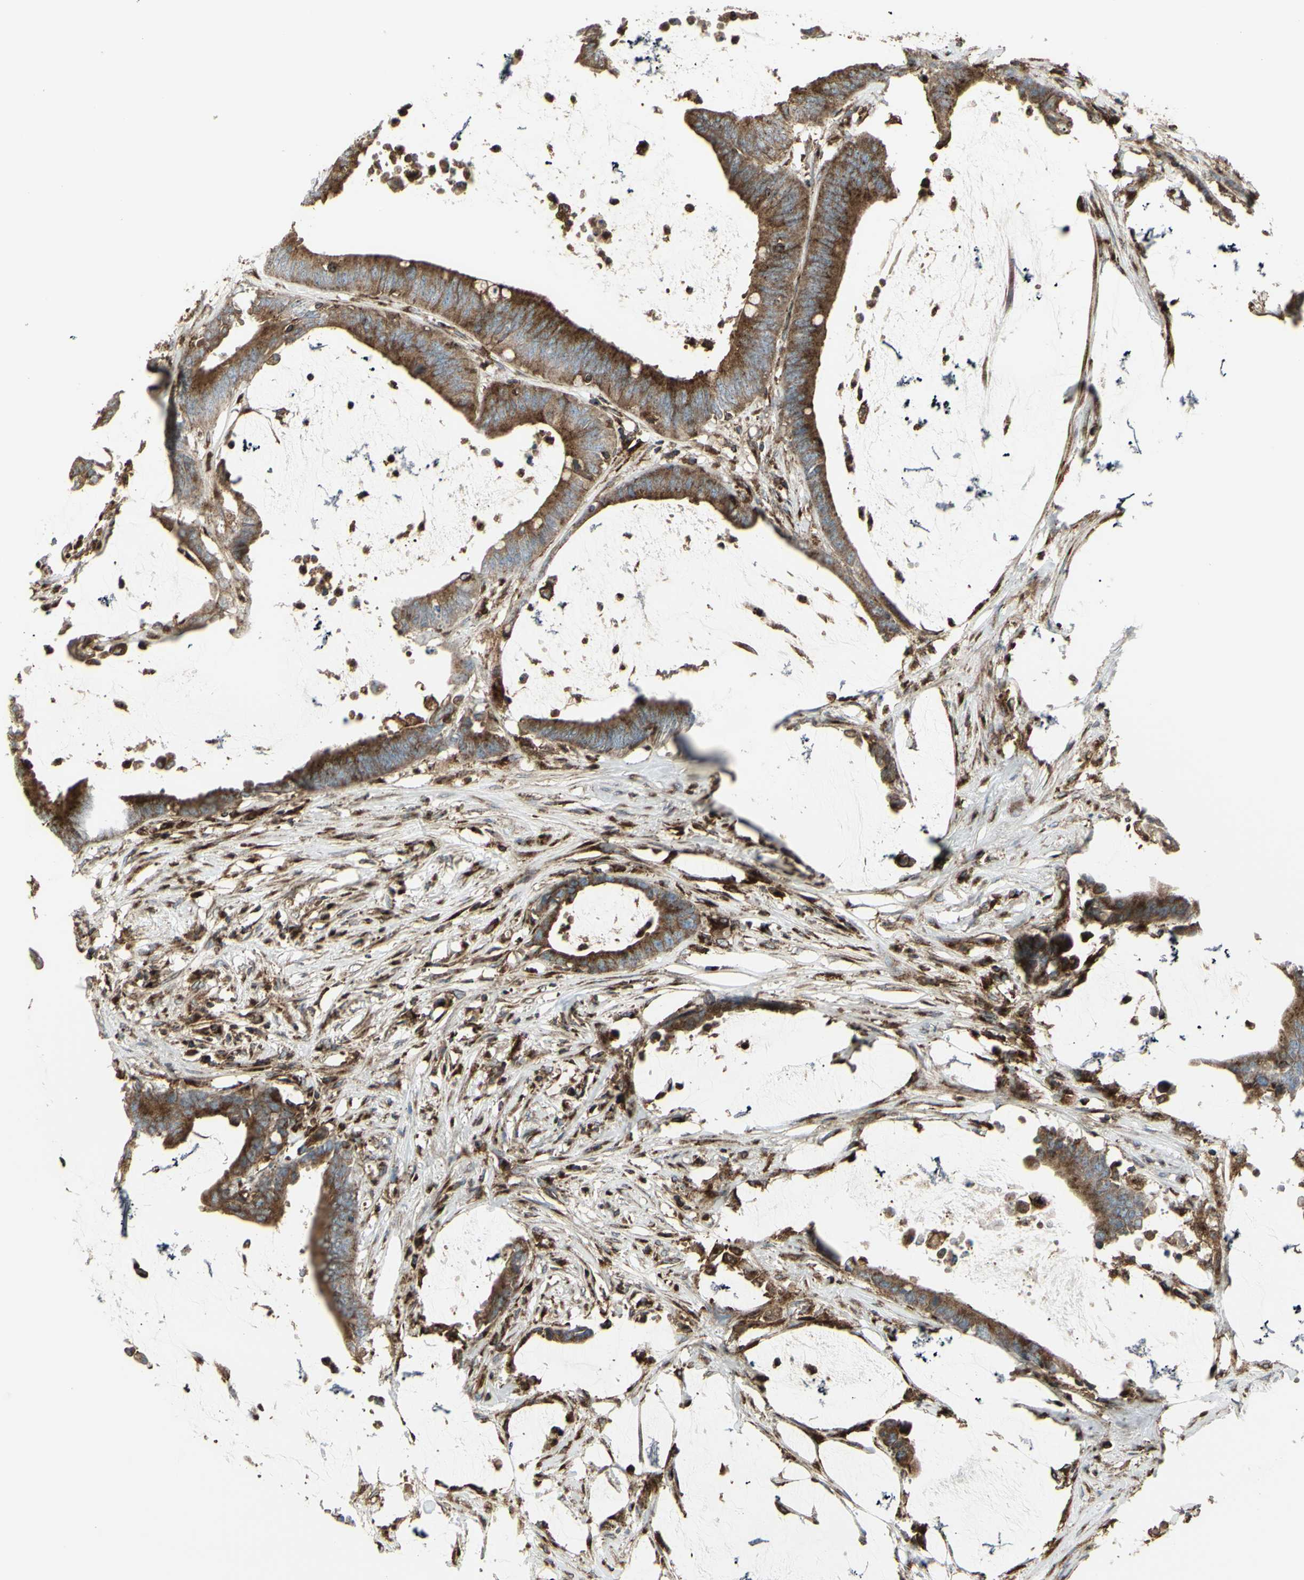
{"staining": {"intensity": "strong", "quantity": ">75%", "location": "cytoplasmic/membranous"}, "tissue": "colorectal cancer", "cell_type": "Tumor cells", "image_type": "cancer", "snomed": [{"axis": "morphology", "description": "Adenocarcinoma, NOS"}, {"axis": "topography", "description": "Rectum"}], "caption": "Protein expression analysis of adenocarcinoma (colorectal) reveals strong cytoplasmic/membranous expression in approximately >75% of tumor cells.", "gene": "NAPA", "patient": {"sex": "female", "age": 66}}